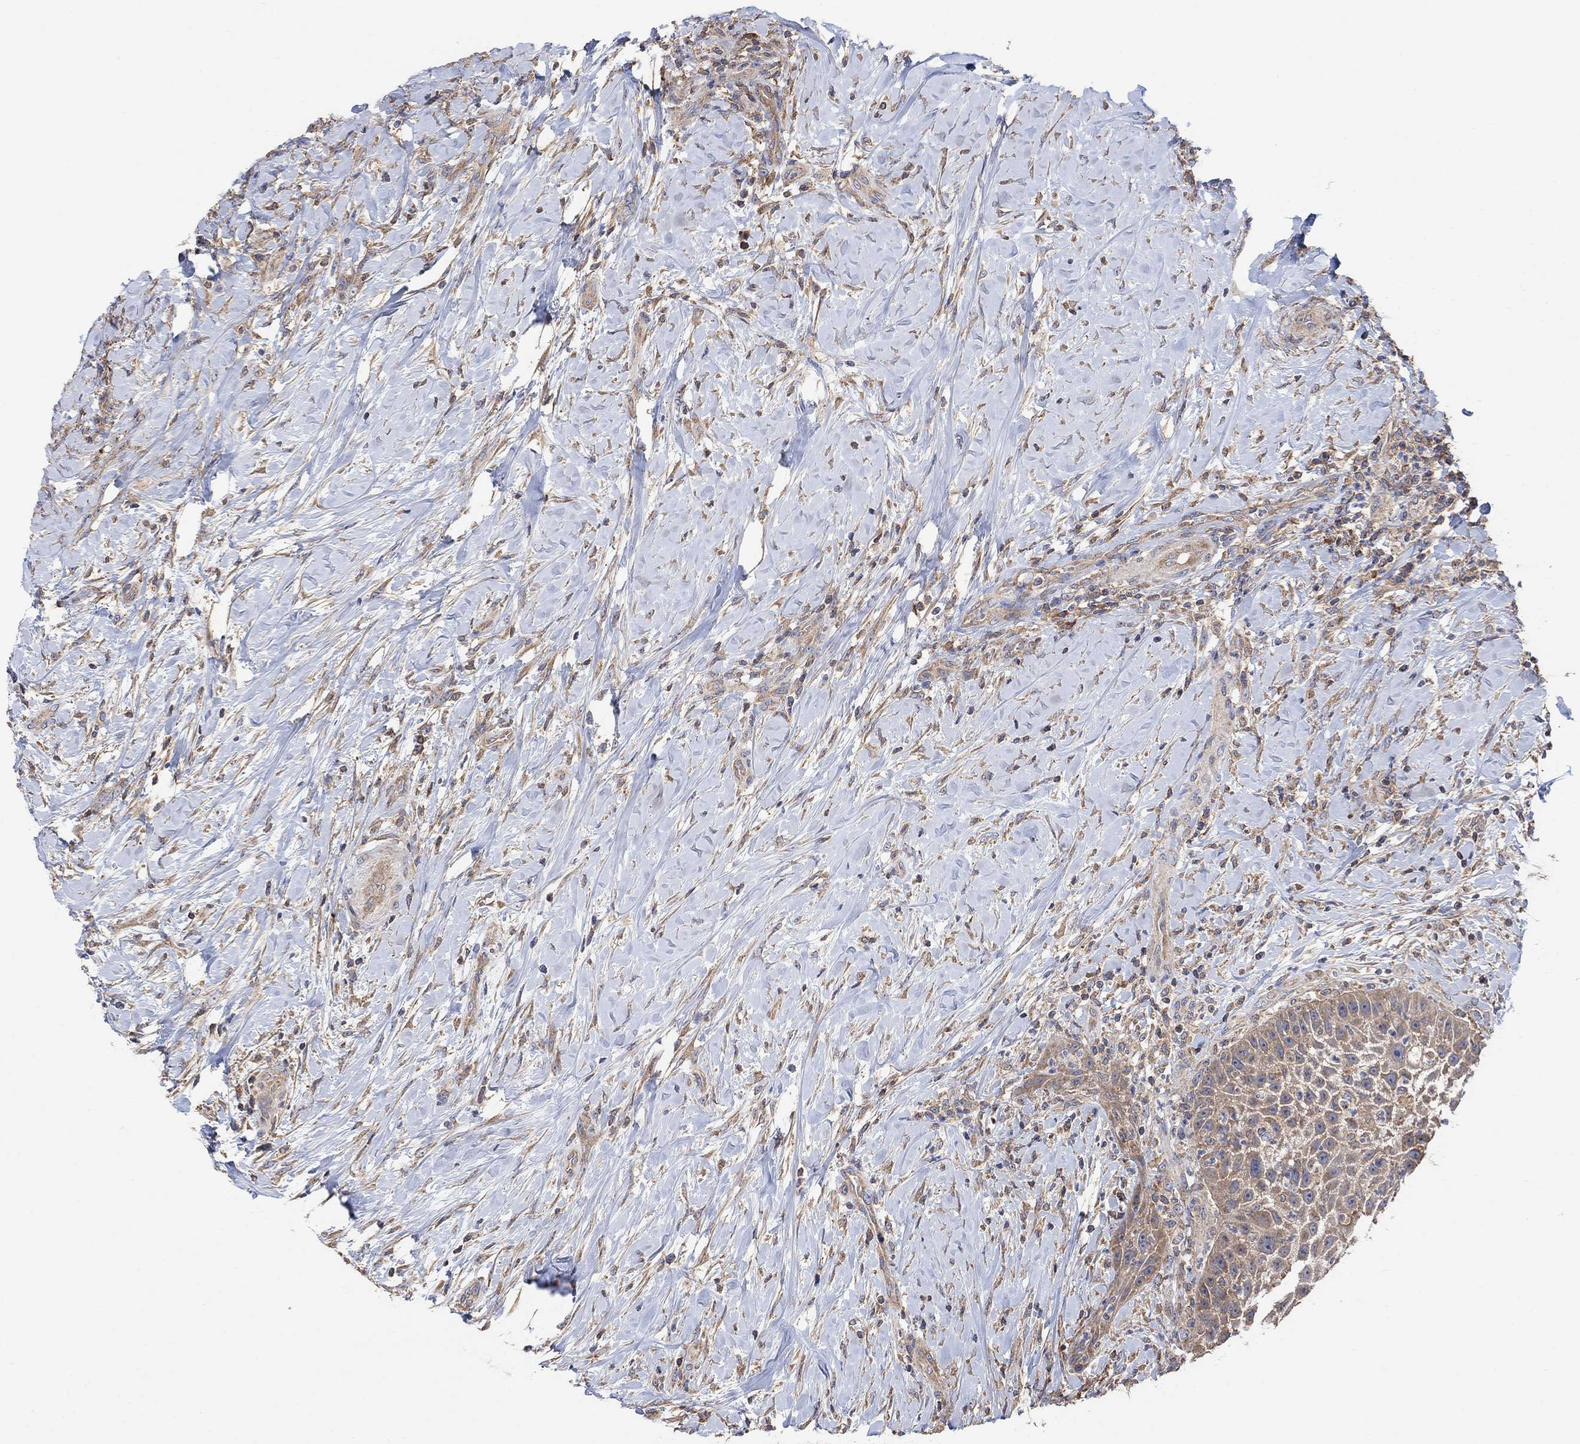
{"staining": {"intensity": "weak", "quantity": "25%-75%", "location": "cytoplasmic/membranous"}, "tissue": "head and neck cancer", "cell_type": "Tumor cells", "image_type": "cancer", "snomed": [{"axis": "morphology", "description": "Squamous cell carcinoma, NOS"}, {"axis": "topography", "description": "Head-Neck"}], "caption": "High-power microscopy captured an immunohistochemistry micrograph of head and neck squamous cell carcinoma, revealing weak cytoplasmic/membranous positivity in approximately 25%-75% of tumor cells.", "gene": "BLOC1S3", "patient": {"sex": "male", "age": 69}}